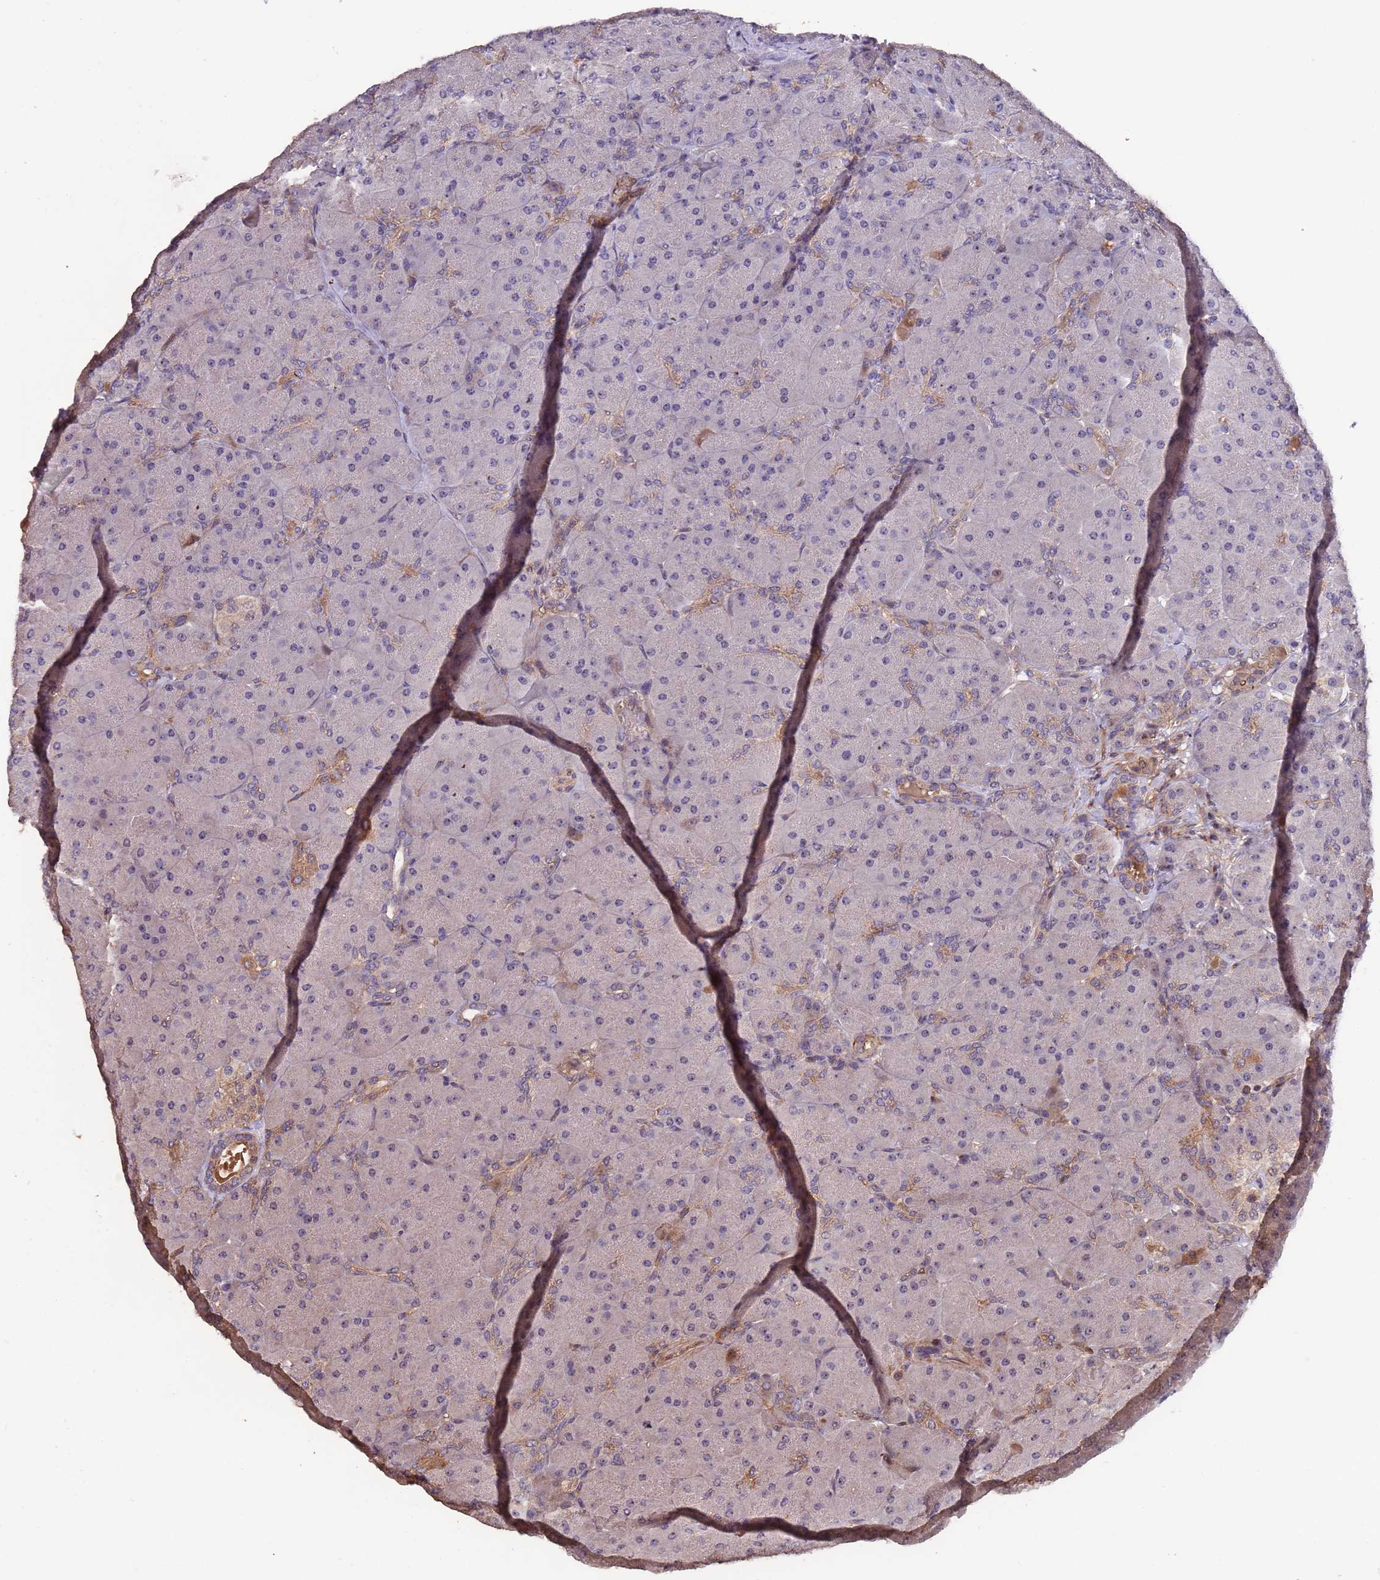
{"staining": {"intensity": "moderate", "quantity": "<25%", "location": "cytoplasmic/membranous"}, "tissue": "pancreas", "cell_type": "Exocrine glandular cells", "image_type": "normal", "snomed": [{"axis": "morphology", "description": "Normal tissue, NOS"}, {"axis": "topography", "description": "Pancreas"}], "caption": "DAB immunohistochemical staining of benign pancreas displays moderate cytoplasmic/membranous protein expression in about <25% of exocrine glandular cells.", "gene": "CCDC184", "patient": {"sex": "male", "age": 66}}